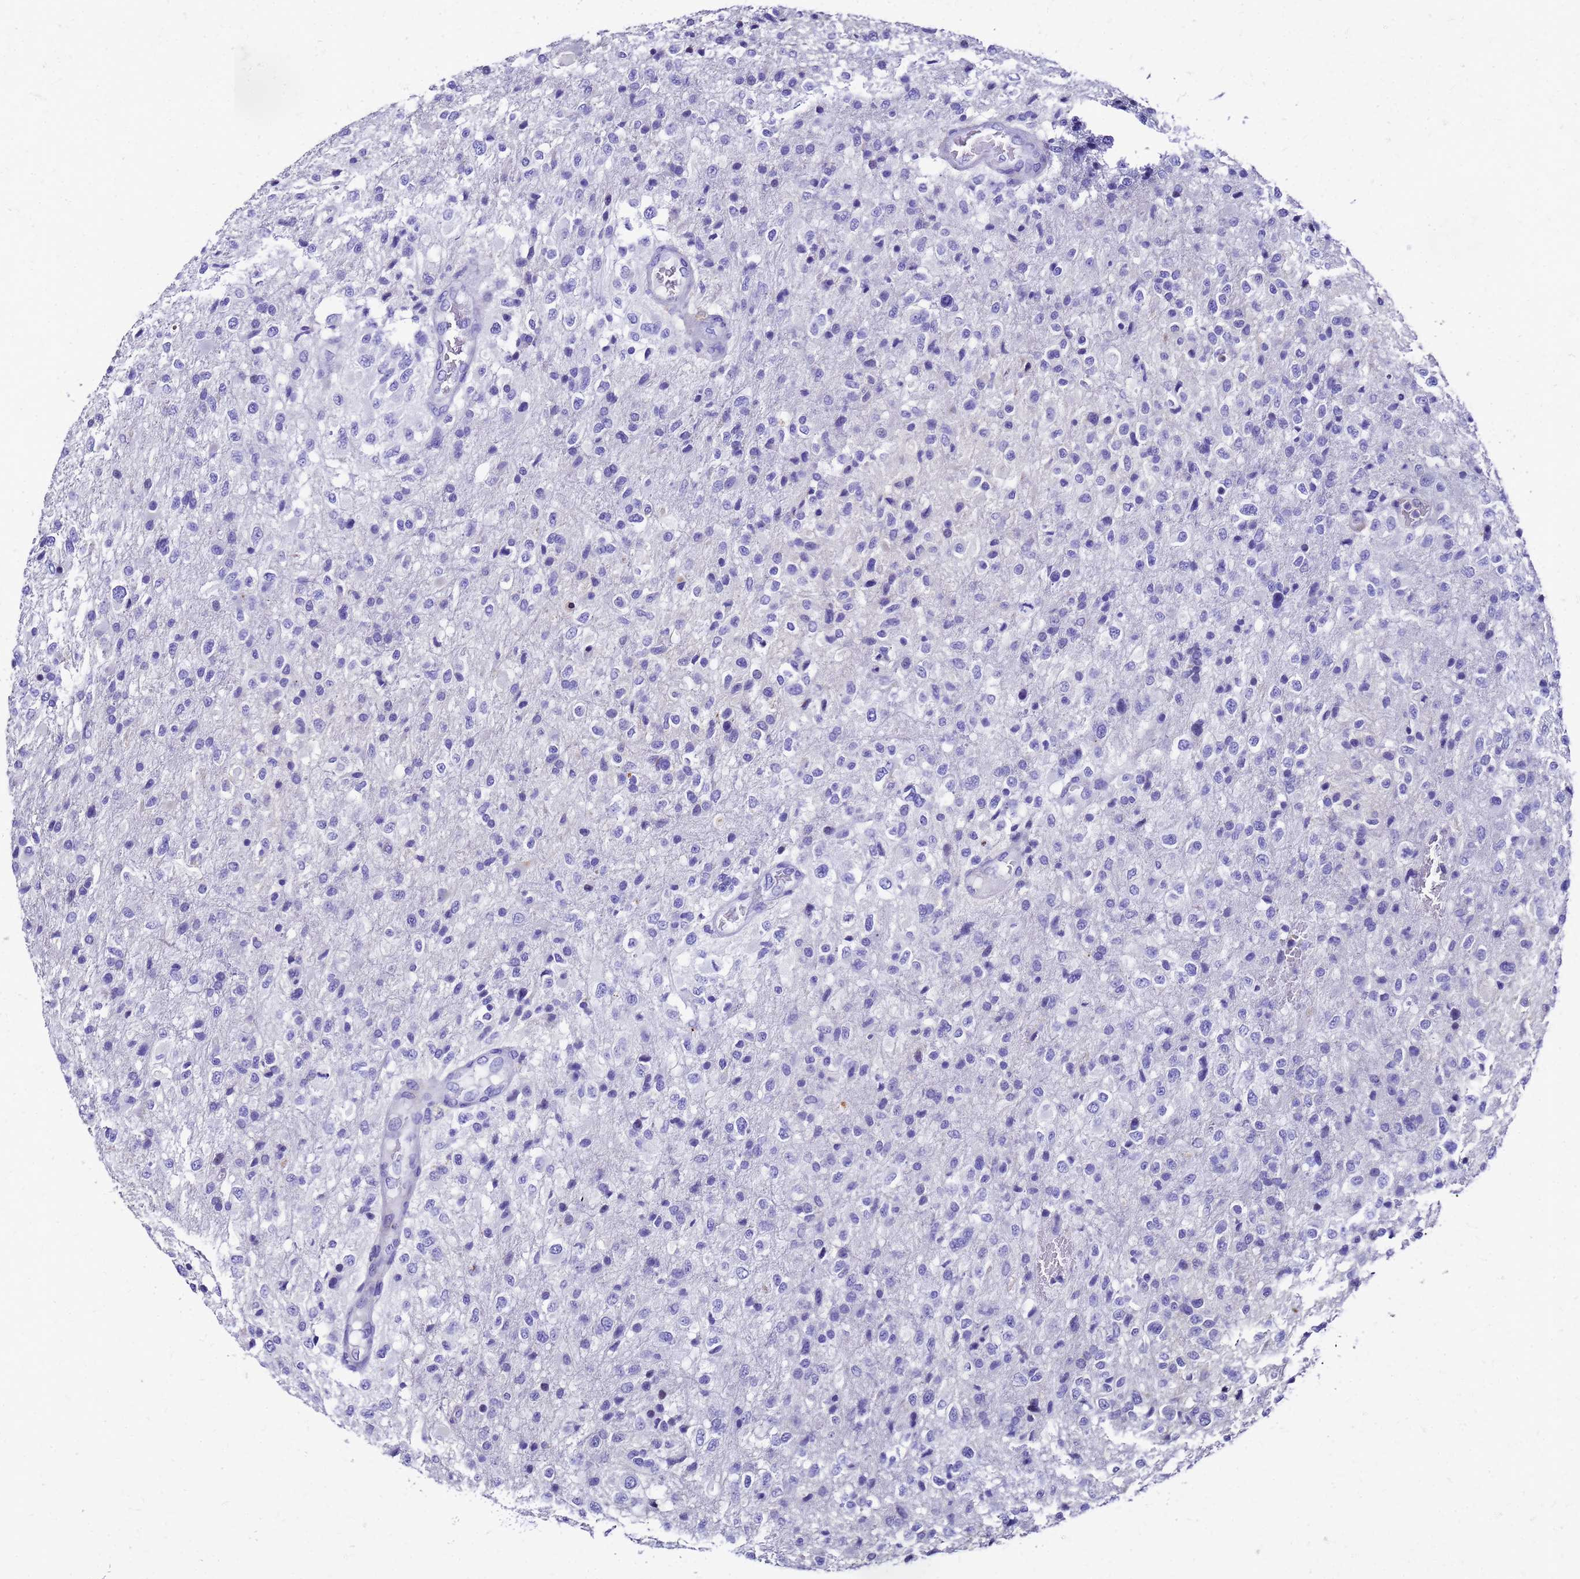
{"staining": {"intensity": "negative", "quantity": "none", "location": "none"}, "tissue": "glioma", "cell_type": "Tumor cells", "image_type": "cancer", "snomed": [{"axis": "morphology", "description": "Glioma, malignant, High grade"}, {"axis": "topography", "description": "Brain"}], "caption": "This photomicrograph is of glioma stained with IHC to label a protein in brown with the nuclei are counter-stained blue. There is no staining in tumor cells.", "gene": "SMIM21", "patient": {"sex": "female", "age": 74}}